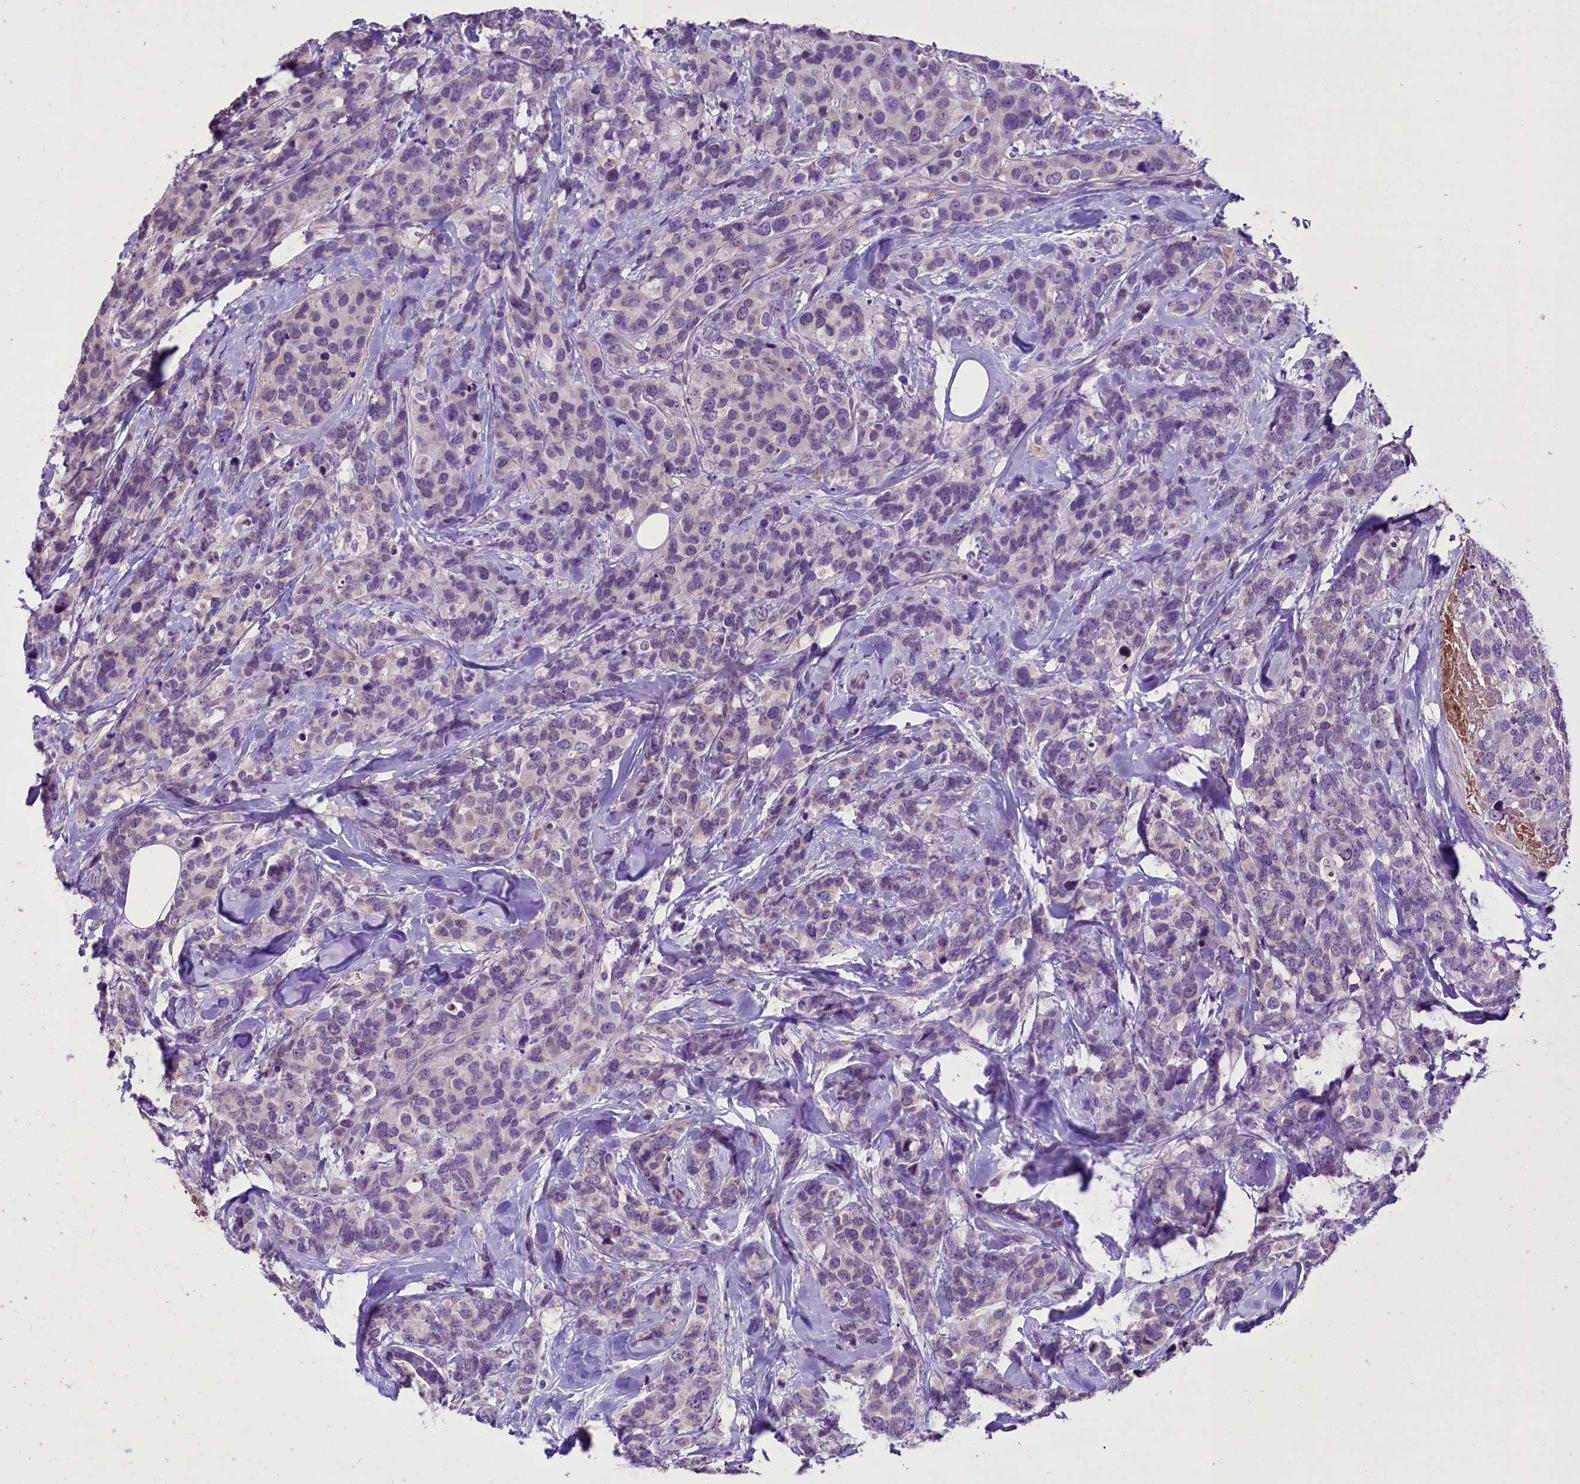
{"staining": {"intensity": "weak", "quantity": "<25%", "location": "cytoplasmic/membranous"}, "tissue": "breast cancer", "cell_type": "Tumor cells", "image_type": "cancer", "snomed": [{"axis": "morphology", "description": "Lobular carcinoma"}, {"axis": "topography", "description": "Breast"}], "caption": "The micrograph shows no staining of tumor cells in lobular carcinoma (breast).", "gene": "MEX3B", "patient": {"sex": "female", "age": 59}}